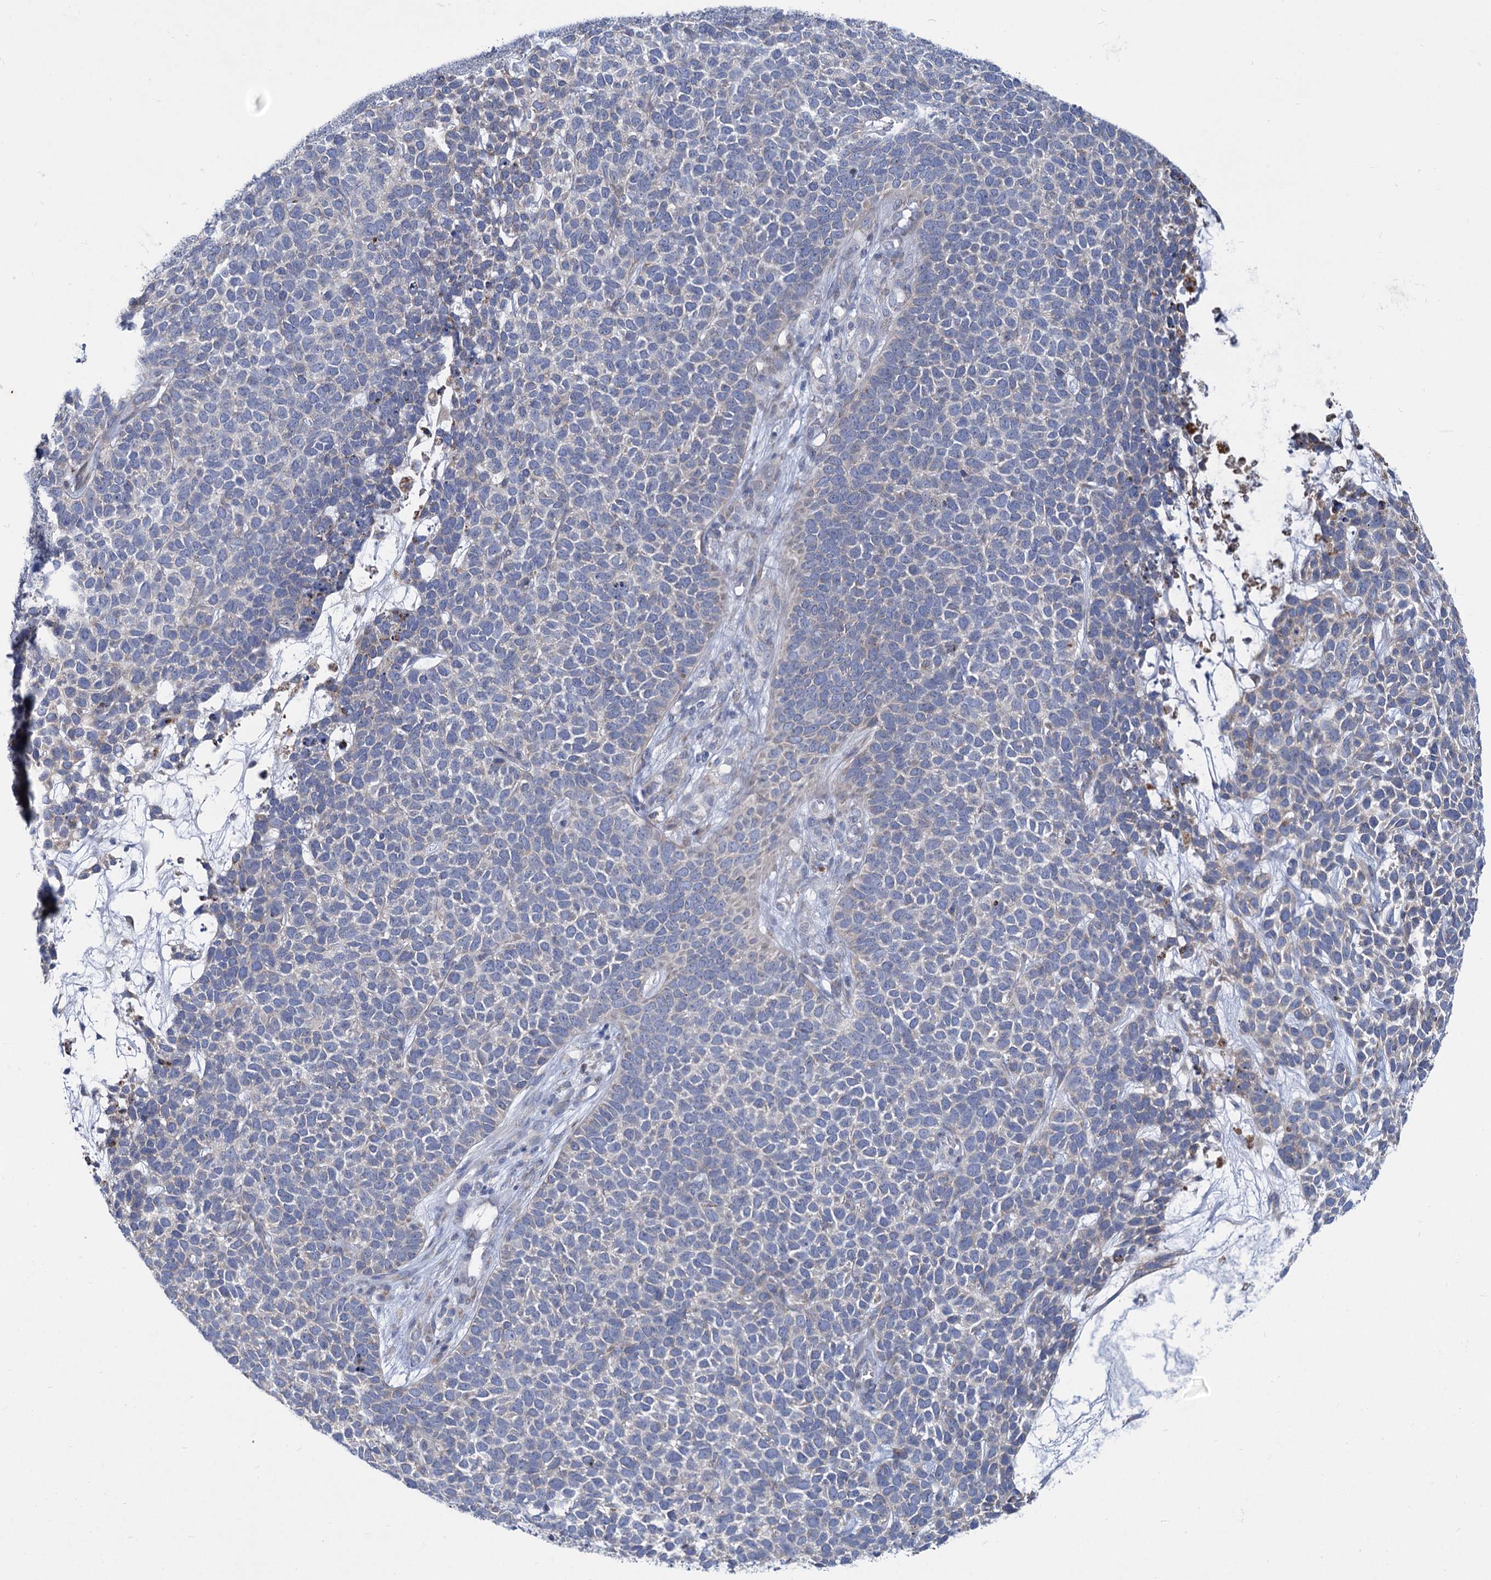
{"staining": {"intensity": "negative", "quantity": "none", "location": "none"}, "tissue": "skin cancer", "cell_type": "Tumor cells", "image_type": "cancer", "snomed": [{"axis": "morphology", "description": "Basal cell carcinoma"}, {"axis": "topography", "description": "Skin"}], "caption": "This is a micrograph of immunohistochemistry staining of basal cell carcinoma (skin), which shows no expression in tumor cells. Brightfield microscopy of immunohistochemistry stained with DAB (3,3'-diaminobenzidine) (brown) and hematoxylin (blue), captured at high magnification.", "gene": "PRSS35", "patient": {"sex": "female", "age": 84}}